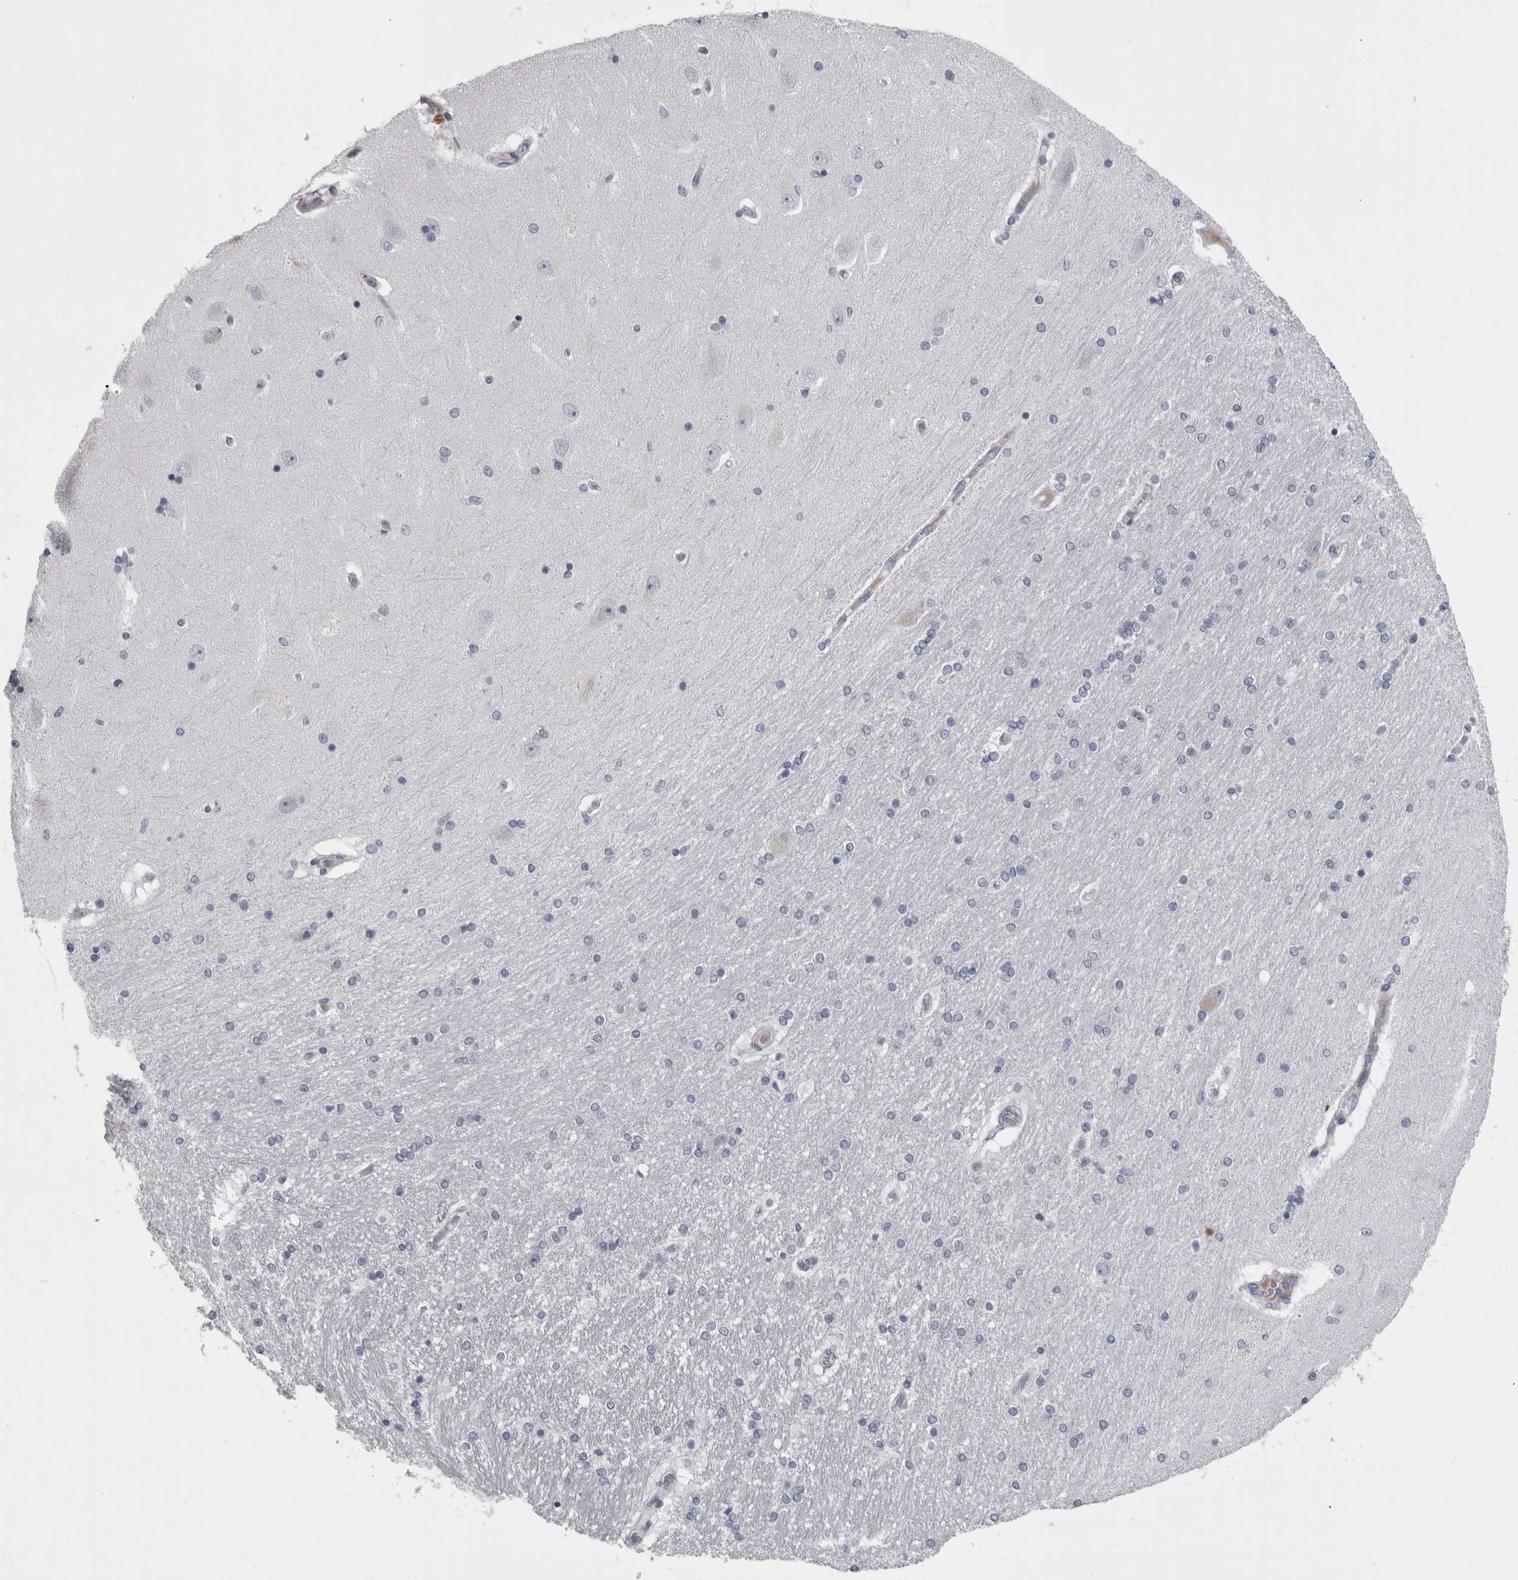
{"staining": {"intensity": "negative", "quantity": "none", "location": "none"}, "tissue": "hippocampus", "cell_type": "Glial cells", "image_type": "normal", "snomed": [{"axis": "morphology", "description": "Normal tissue, NOS"}, {"axis": "topography", "description": "Hippocampus"}], "caption": "Hippocampus was stained to show a protein in brown. There is no significant positivity in glial cells. The staining was performed using DAB (3,3'-diaminobenzidine) to visualize the protein expression in brown, while the nuclei were stained in blue with hematoxylin (Magnification: 20x).", "gene": "SLC25A39", "patient": {"sex": "female", "age": 54}}